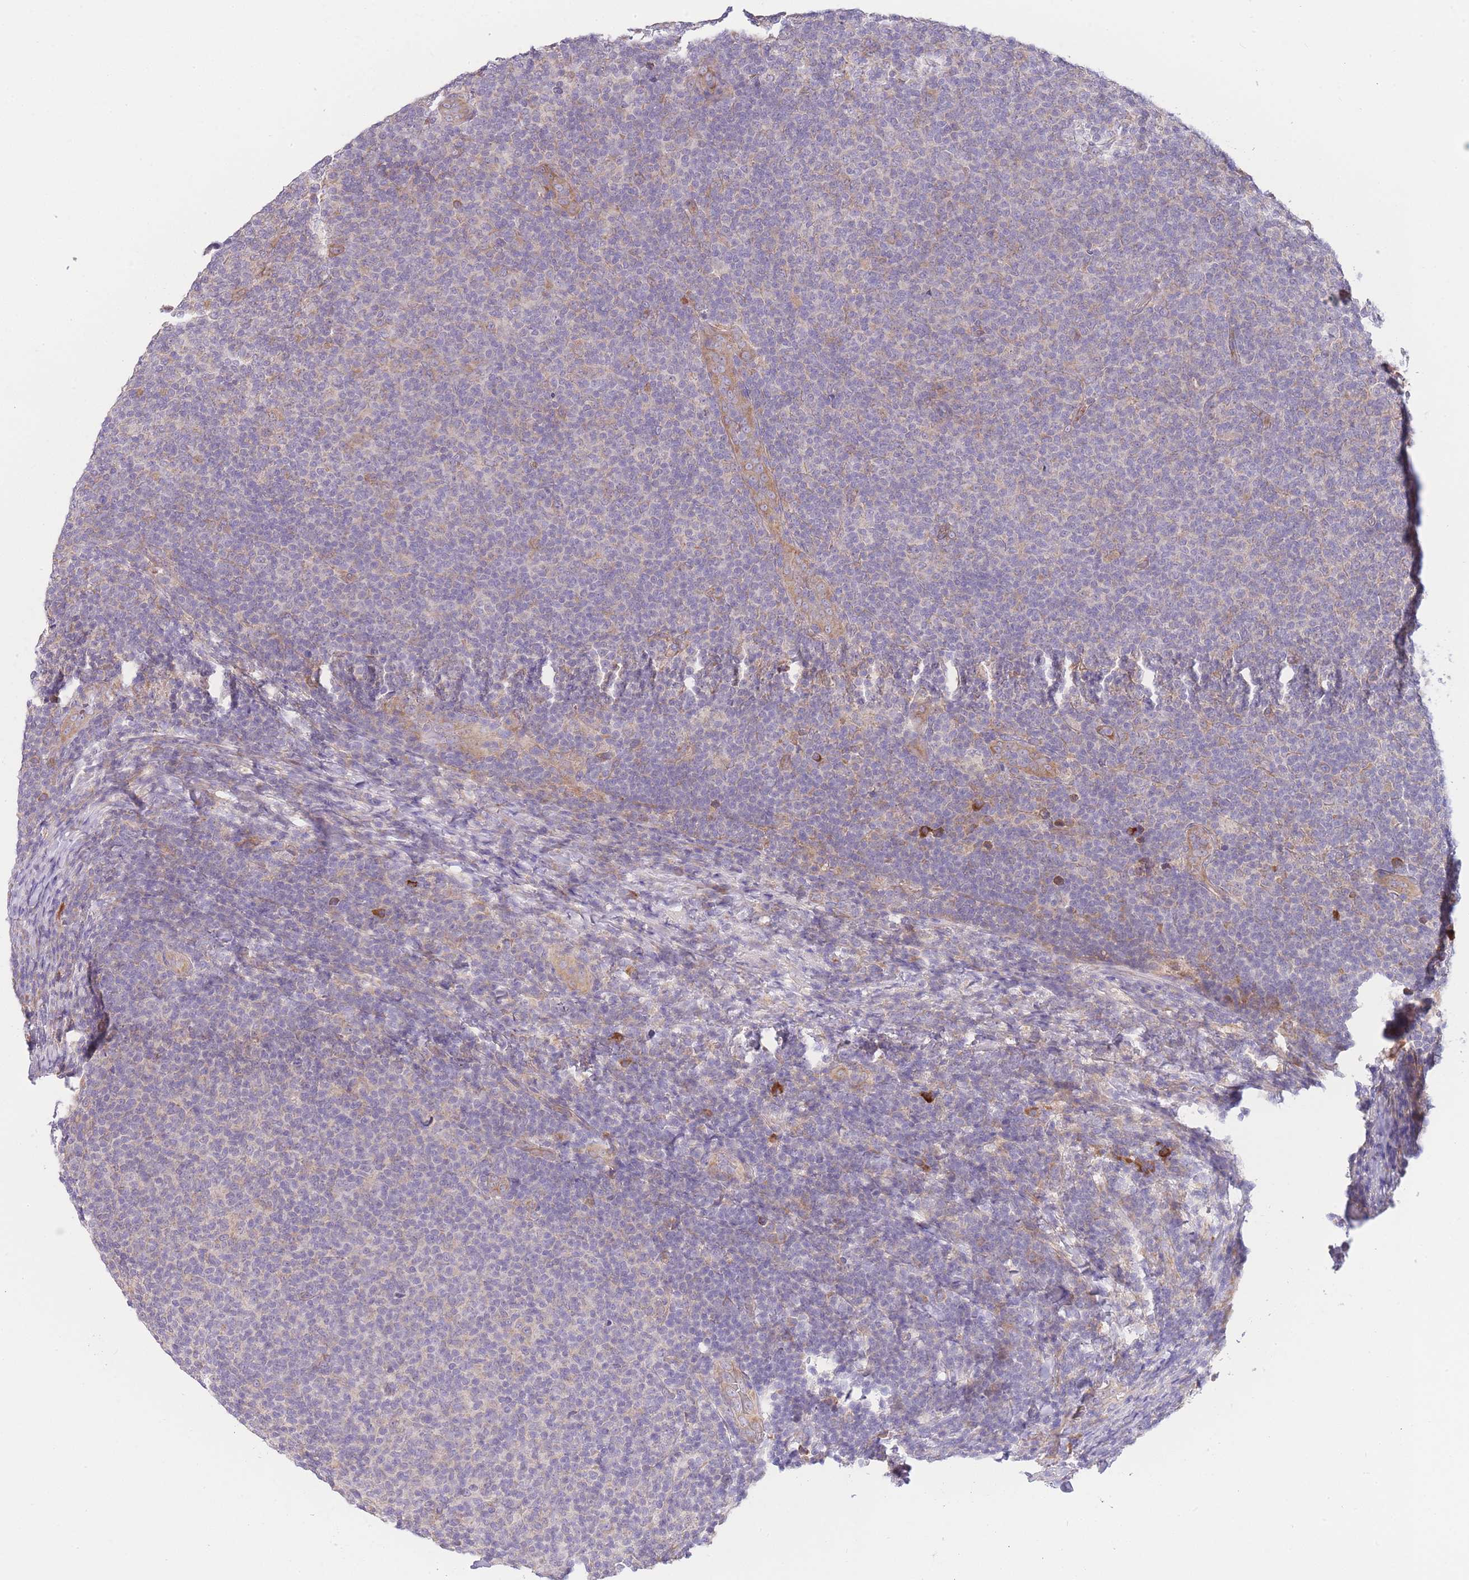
{"staining": {"intensity": "negative", "quantity": "none", "location": "none"}, "tissue": "lymphoma", "cell_type": "Tumor cells", "image_type": "cancer", "snomed": [{"axis": "morphology", "description": "Malignant lymphoma, non-Hodgkin's type, Low grade"}, {"axis": "topography", "description": "Lymph node"}], "caption": "DAB immunohistochemical staining of human lymphoma exhibits no significant expression in tumor cells.", "gene": "BEX1", "patient": {"sex": "male", "age": 66}}